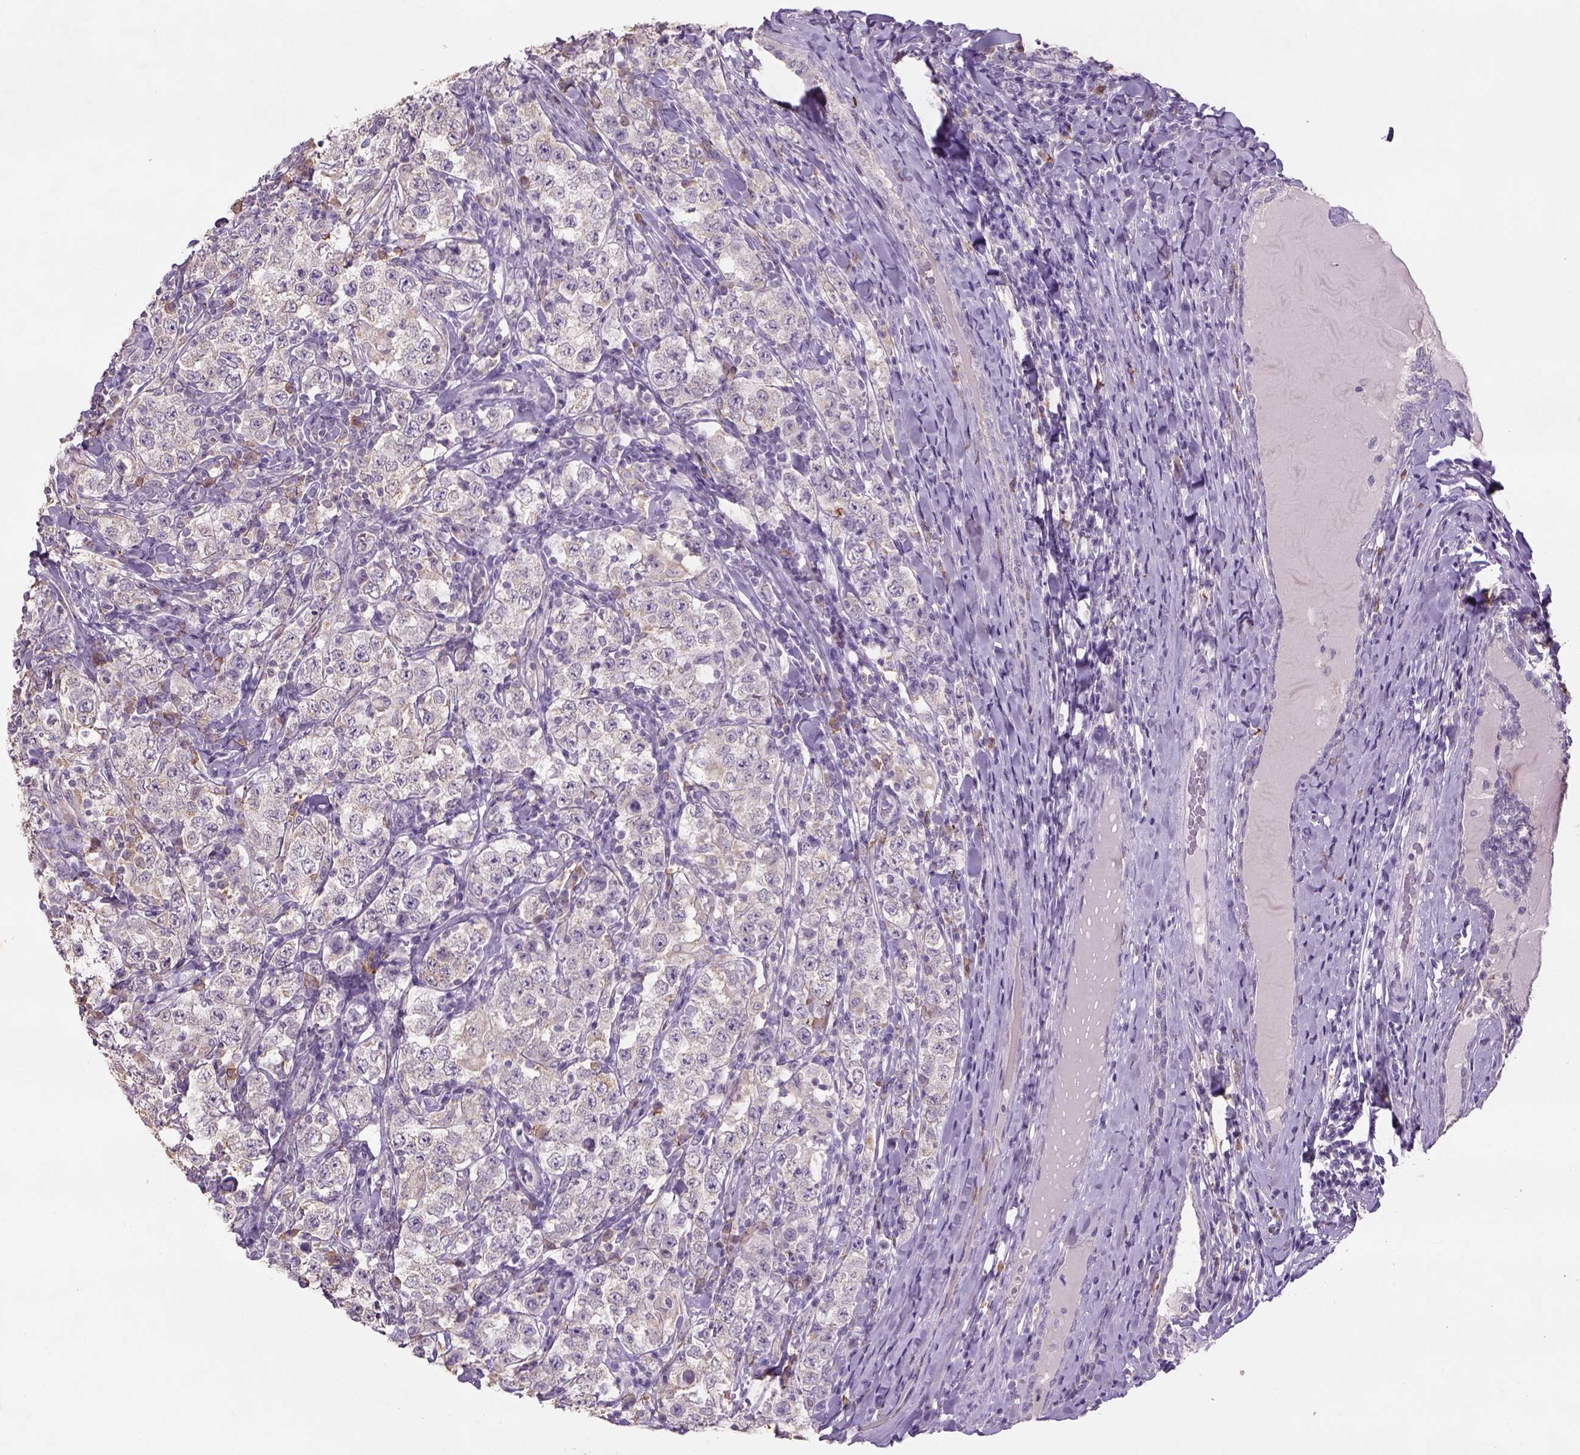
{"staining": {"intensity": "weak", "quantity": "<25%", "location": "cytoplasmic/membranous"}, "tissue": "testis cancer", "cell_type": "Tumor cells", "image_type": "cancer", "snomed": [{"axis": "morphology", "description": "Seminoma, NOS"}, {"axis": "morphology", "description": "Carcinoma, Embryonal, NOS"}, {"axis": "topography", "description": "Testis"}], "caption": "An IHC micrograph of testis seminoma is shown. There is no staining in tumor cells of testis seminoma.", "gene": "NAALAD2", "patient": {"sex": "male", "age": 41}}